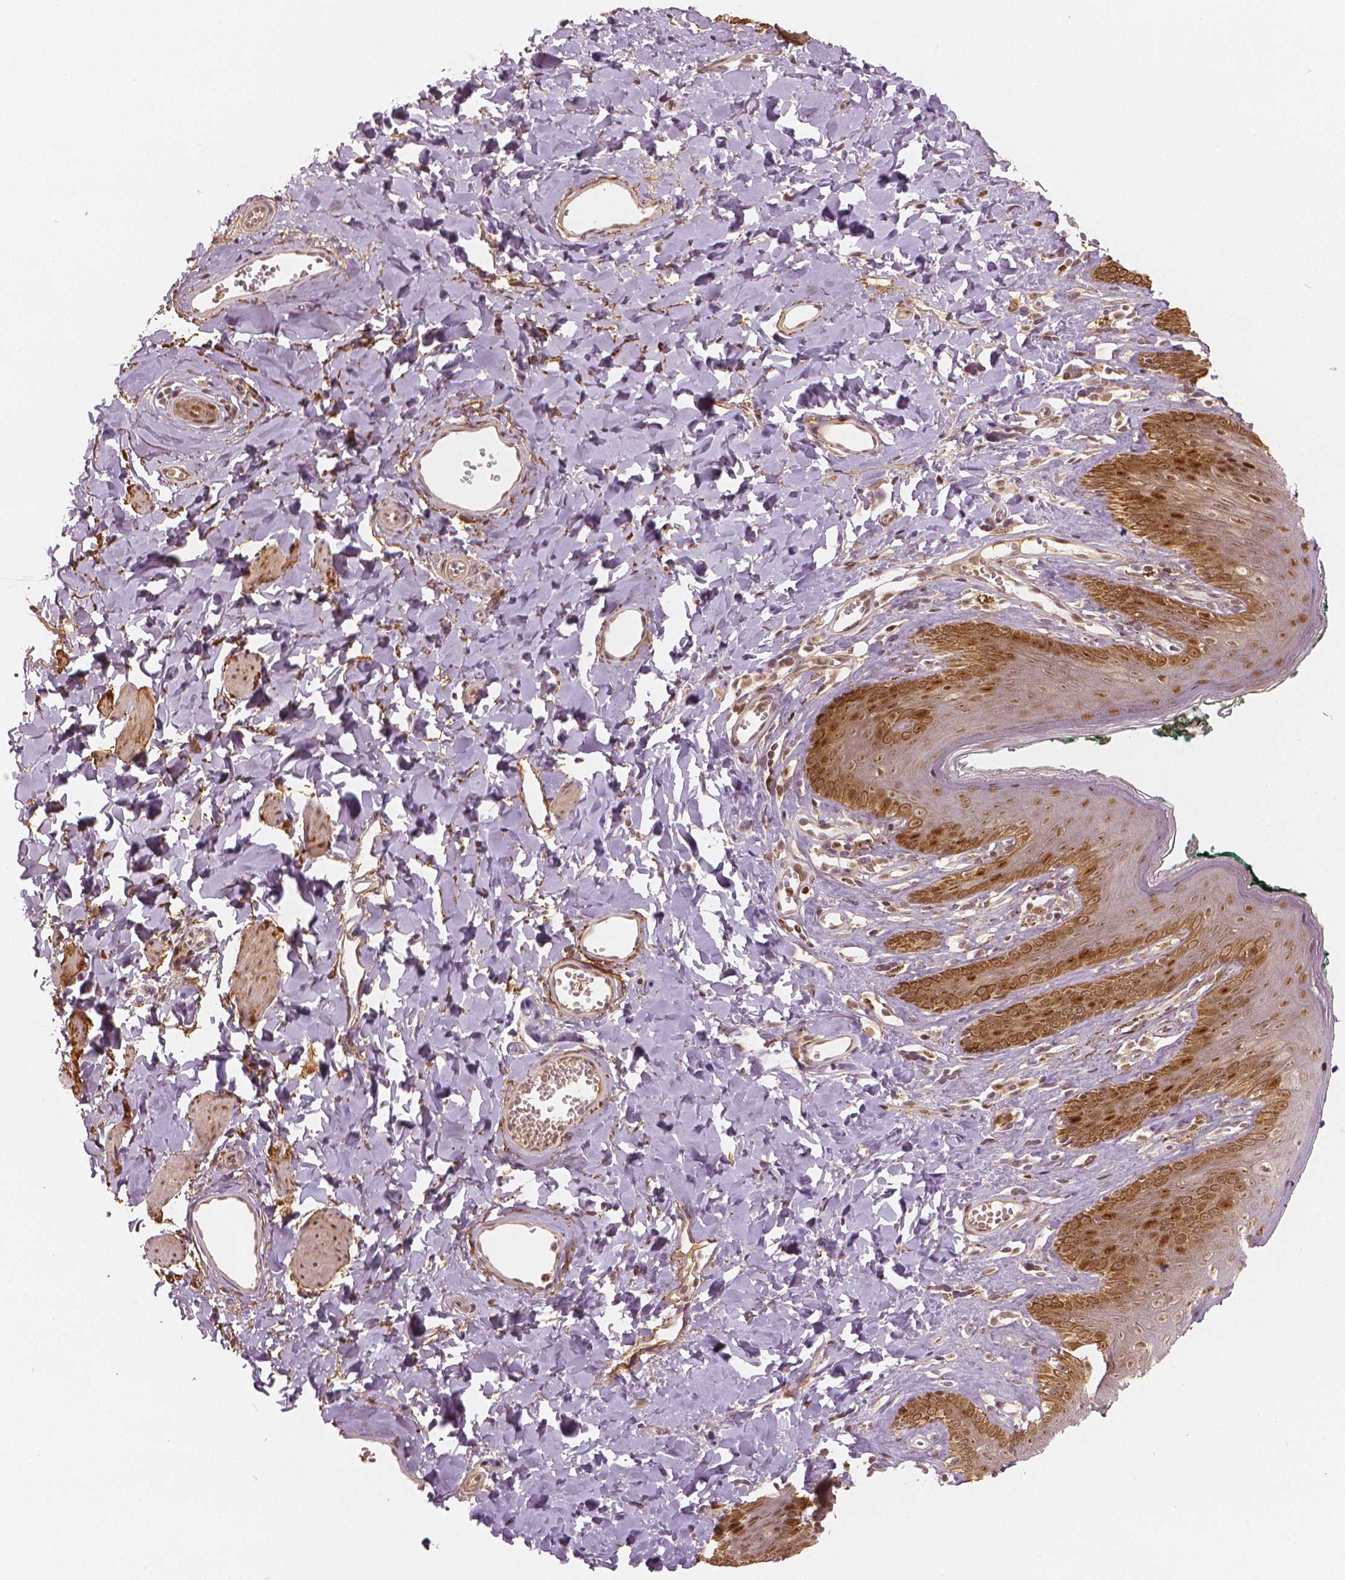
{"staining": {"intensity": "moderate", "quantity": ">75%", "location": "cytoplasmic/membranous,nuclear"}, "tissue": "skin", "cell_type": "Epidermal cells", "image_type": "normal", "snomed": [{"axis": "morphology", "description": "Normal tissue, NOS"}, {"axis": "topography", "description": "Vulva"}, {"axis": "topography", "description": "Peripheral nerve tissue"}], "caption": "The micrograph demonstrates staining of normal skin, revealing moderate cytoplasmic/membranous,nuclear protein expression (brown color) within epidermal cells. (DAB (3,3'-diaminobenzidine) IHC, brown staining for protein, blue staining for nuclei).", "gene": "NSD2", "patient": {"sex": "female", "age": 66}}